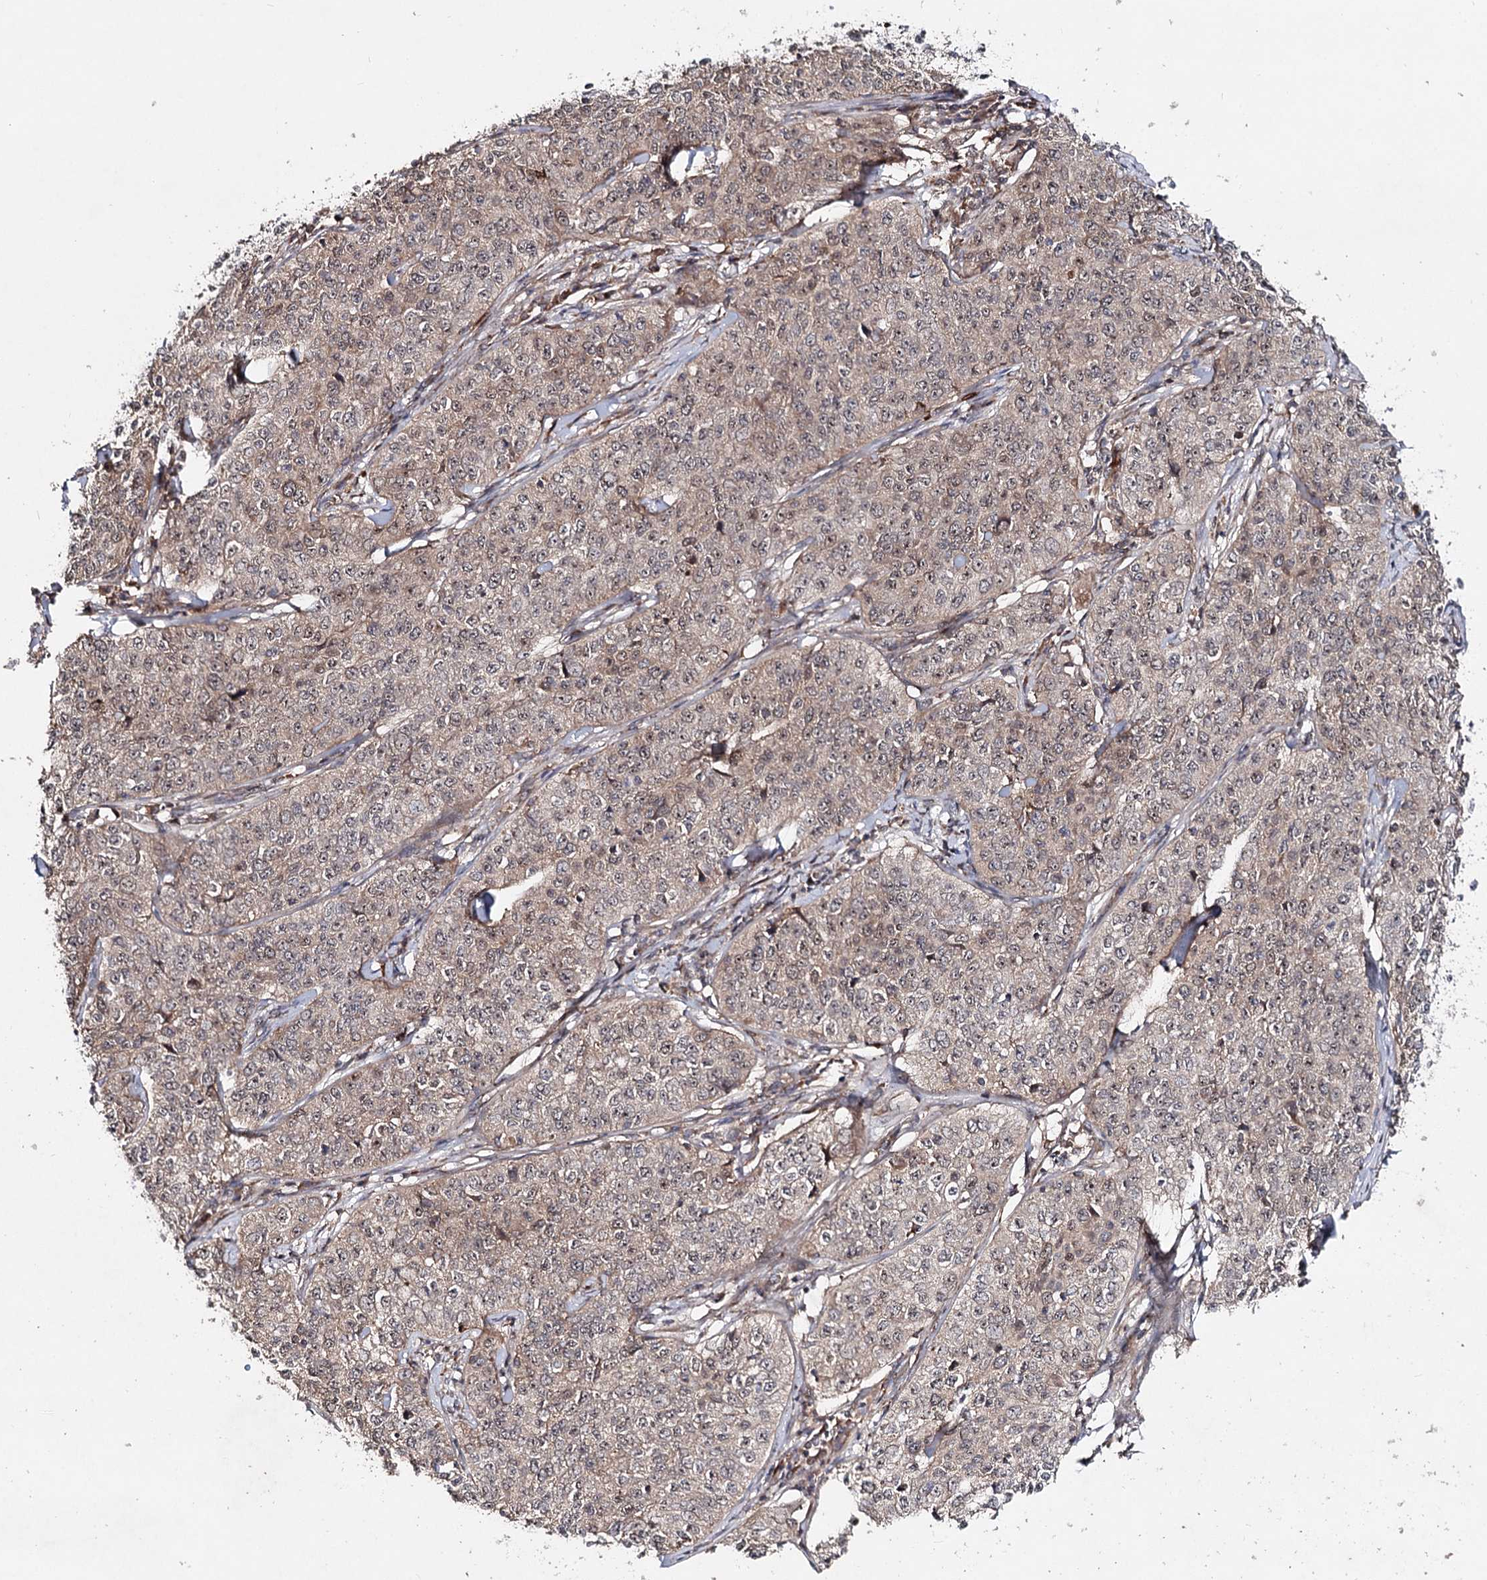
{"staining": {"intensity": "weak", "quantity": ">75%", "location": "cytoplasmic/membranous"}, "tissue": "cervical cancer", "cell_type": "Tumor cells", "image_type": "cancer", "snomed": [{"axis": "morphology", "description": "Squamous cell carcinoma, NOS"}, {"axis": "topography", "description": "Cervix"}], "caption": "About >75% of tumor cells in human cervical cancer (squamous cell carcinoma) demonstrate weak cytoplasmic/membranous protein staining as visualized by brown immunohistochemical staining.", "gene": "MINDY3", "patient": {"sex": "female", "age": 35}}